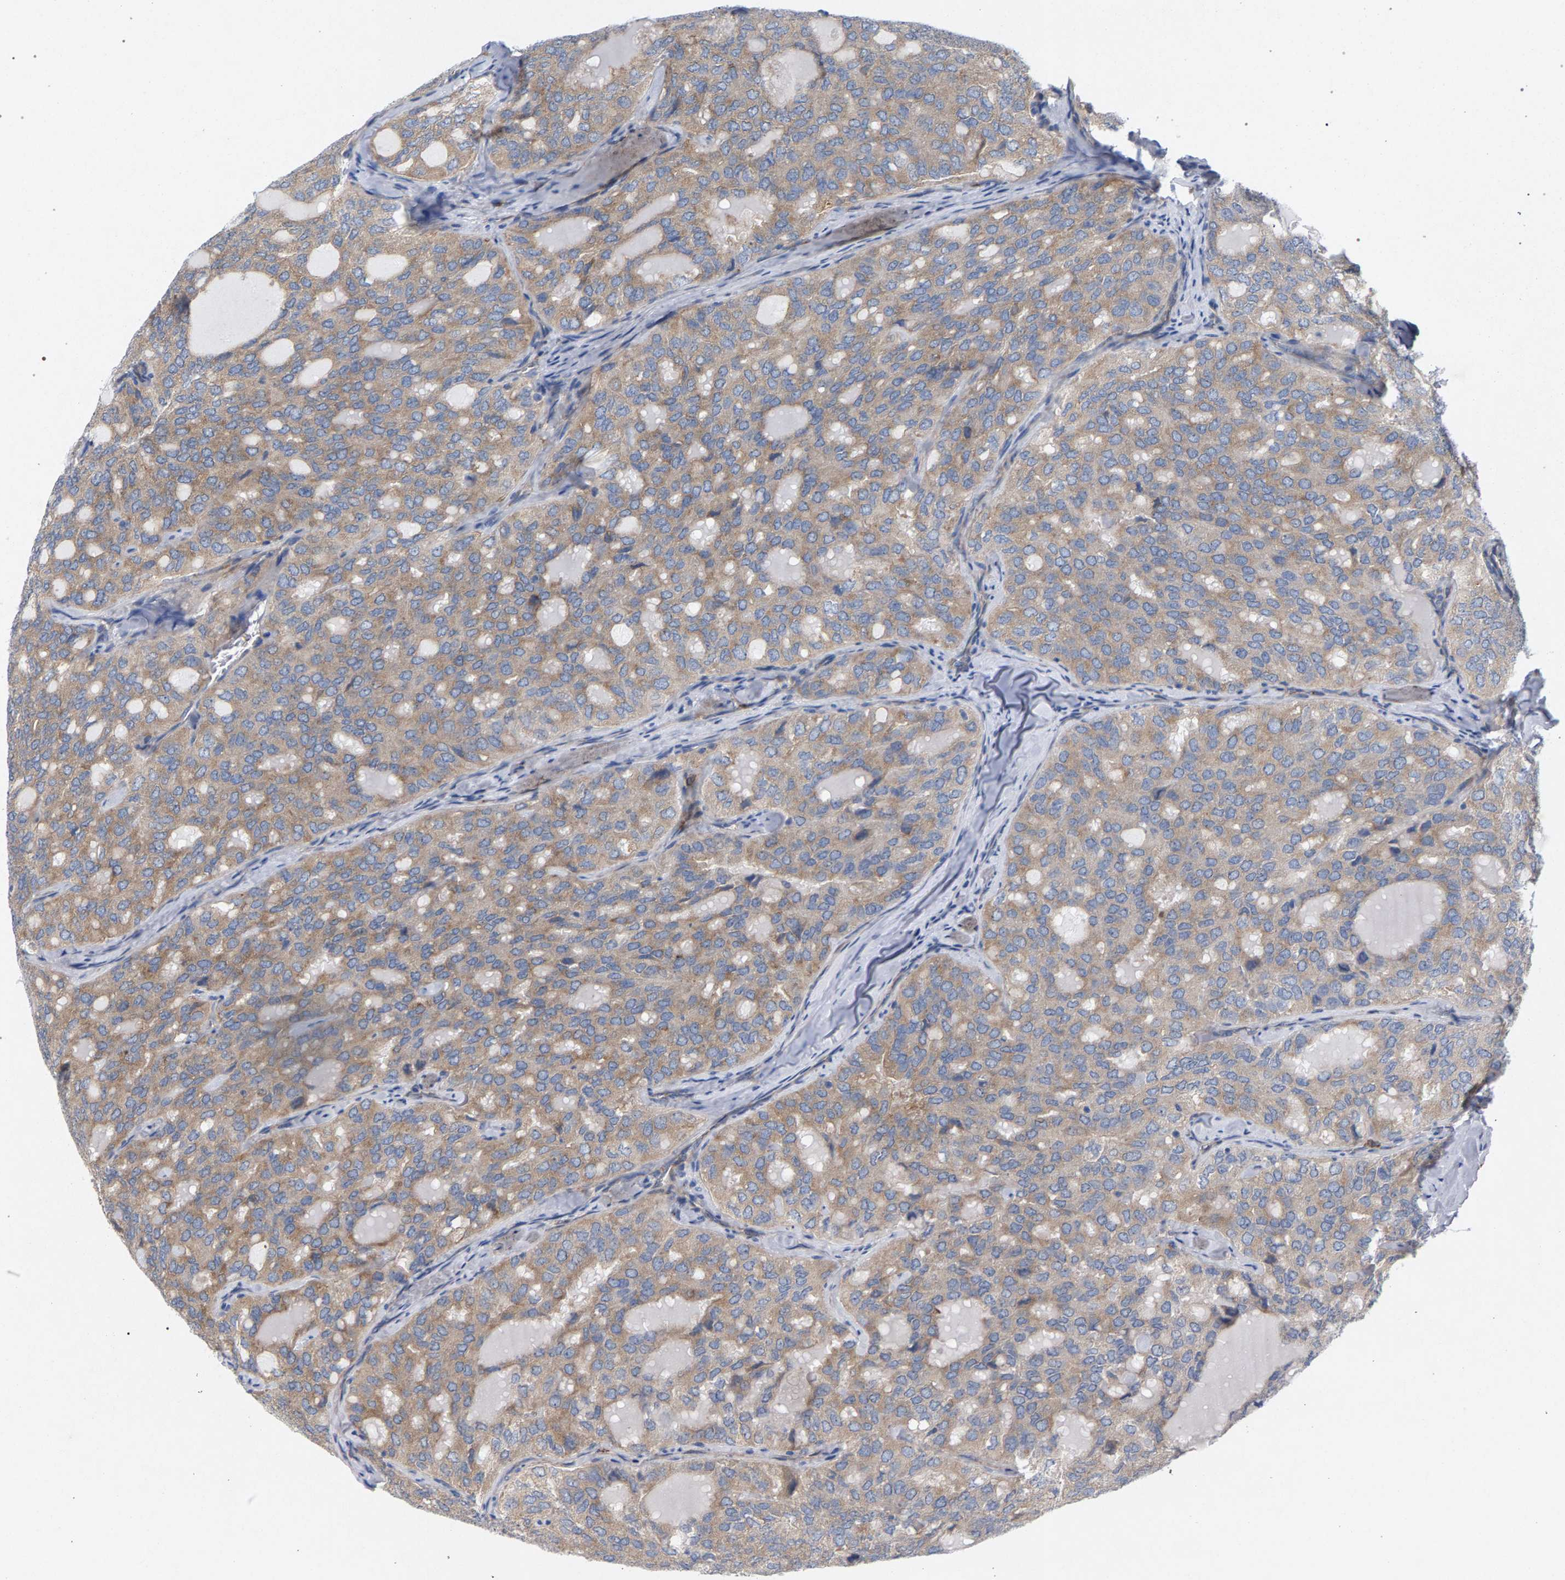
{"staining": {"intensity": "weak", "quantity": ">75%", "location": "cytoplasmic/membranous"}, "tissue": "thyroid cancer", "cell_type": "Tumor cells", "image_type": "cancer", "snomed": [{"axis": "morphology", "description": "Follicular adenoma carcinoma, NOS"}, {"axis": "topography", "description": "Thyroid gland"}], "caption": "Immunohistochemistry (IHC) of thyroid follicular adenoma carcinoma shows low levels of weak cytoplasmic/membranous positivity in approximately >75% of tumor cells. Nuclei are stained in blue.", "gene": "MAMDC2", "patient": {"sex": "male", "age": 75}}